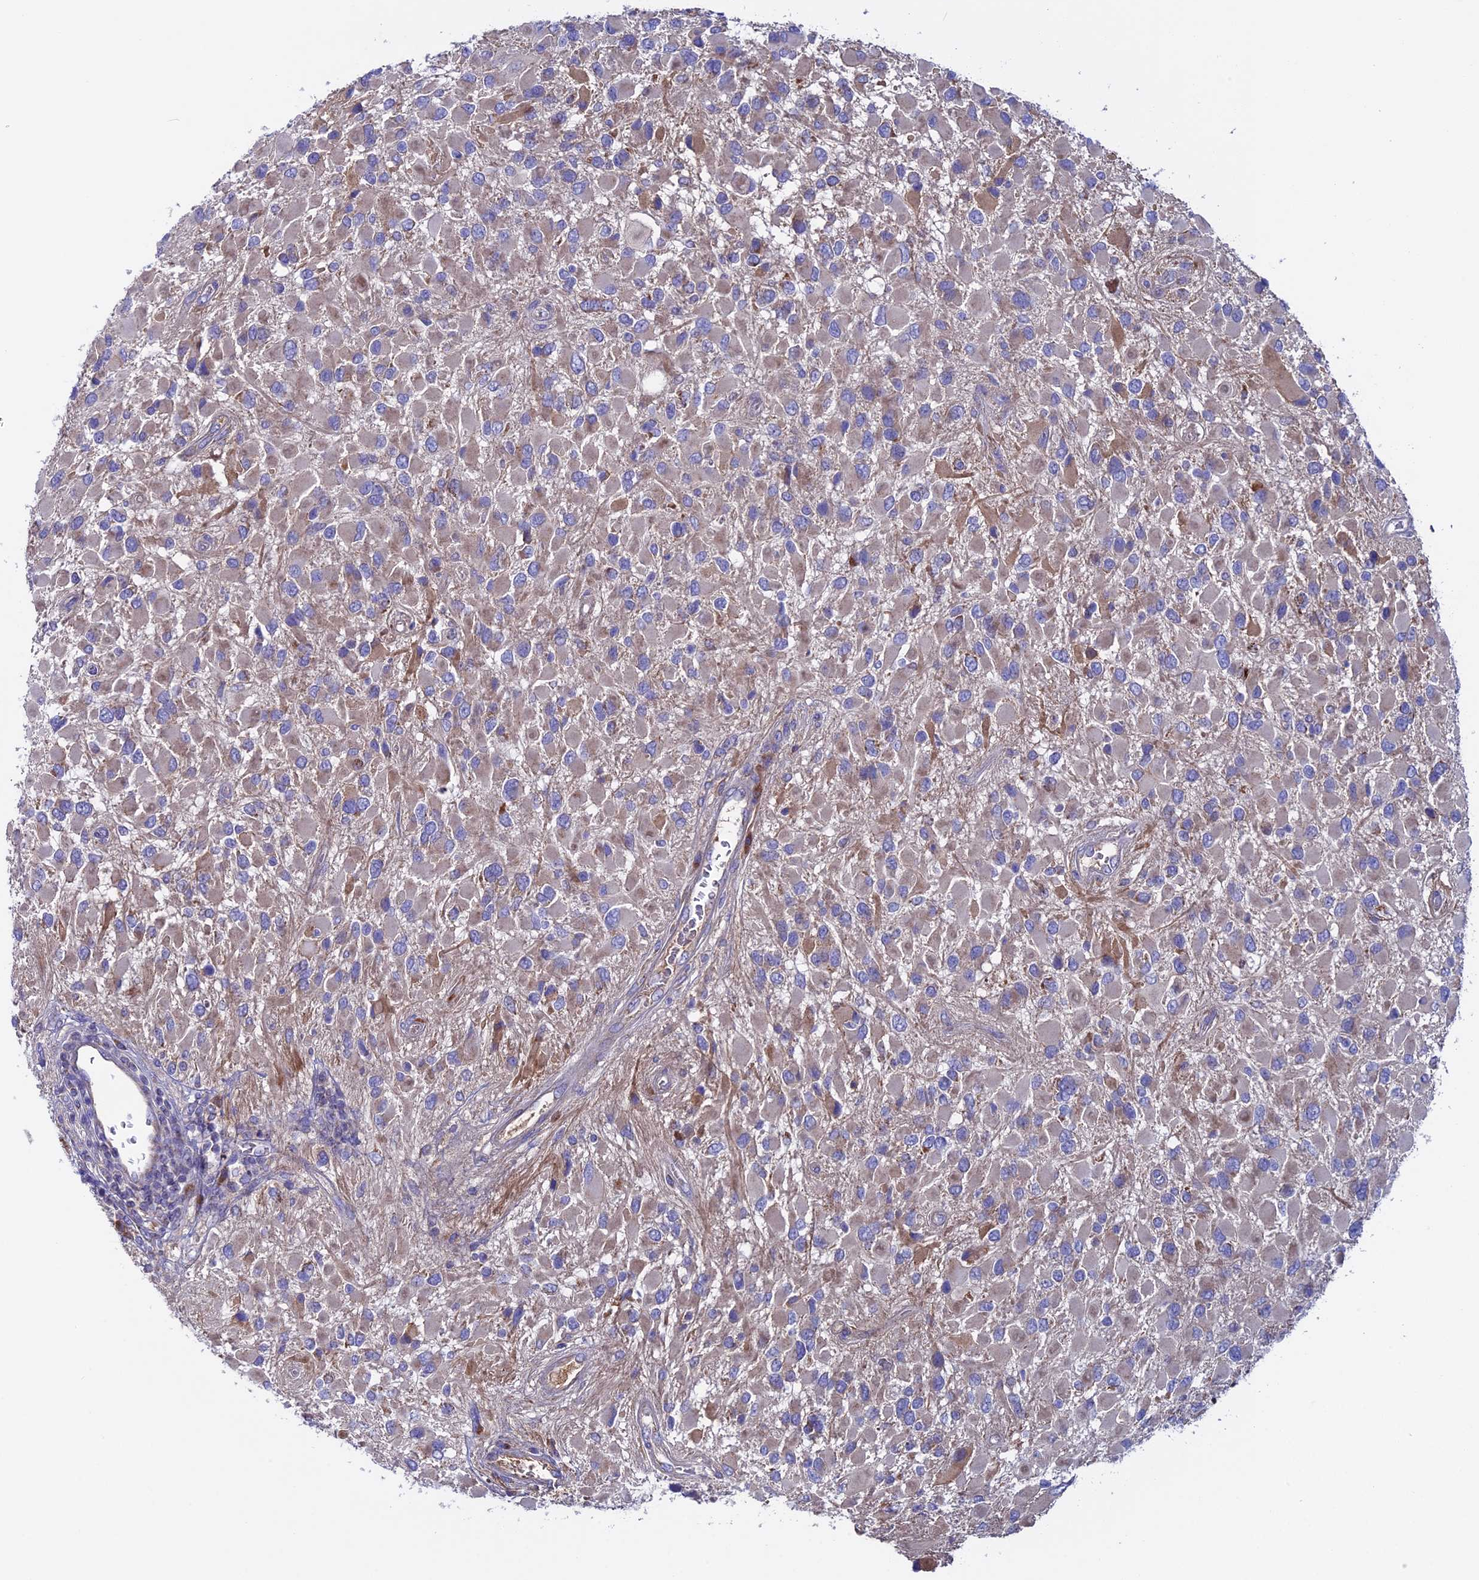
{"staining": {"intensity": "weak", "quantity": "<25%", "location": "cytoplasmic/membranous"}, "tissue": "glioma", "cell_type": "Tumor cells", "image_type": "cancer", "snomed": [{"axis": "morphology", "description": "Glioma, malignant, High grade"}, {"axis": "topography", "description": "Brain"}], "caption": "A micrograph of high-grade glioma (malignant) stained for a protein reveals no brown staining in tumor cells.", "gene": "SLC15A5", "patient": {"sex": "male", "age": 53}}